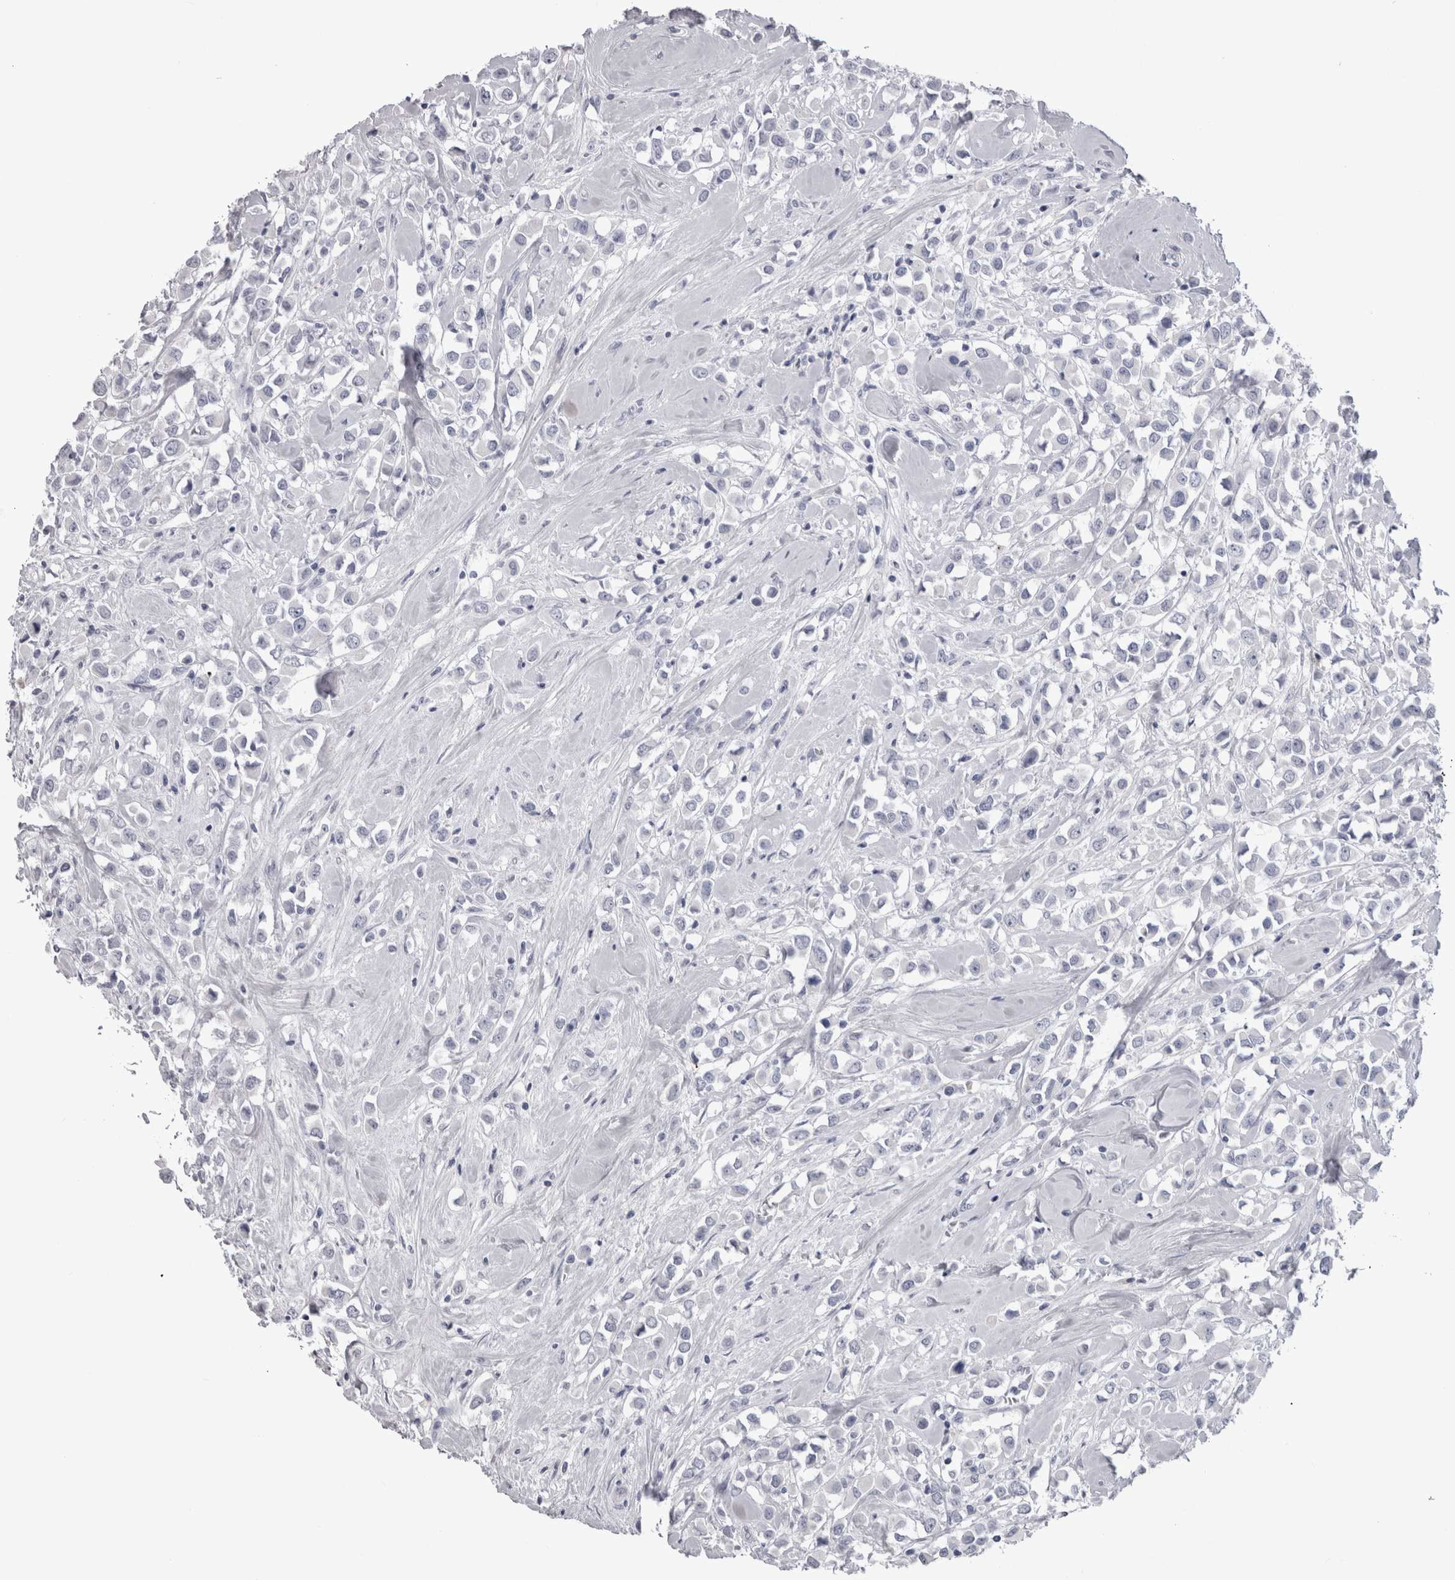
{"staining": {"intensity": "negative", "quantity": "none", "location": "none"}, "tissue": "breast cancer", "cell_type": "Tumor cells", "image_type": "cancer", "snomed": [{"axis": "morphology", "description": "Duct carcinoma"}, {"axis": "topography", "description": "Breast"}], "caption": "Photomicrograph shows no significant protein staining in tumor cells of breast infiltrating ductal carcinoma.", "gene": "ADAM2", "patient": {"sex": "female", "age": 61}}